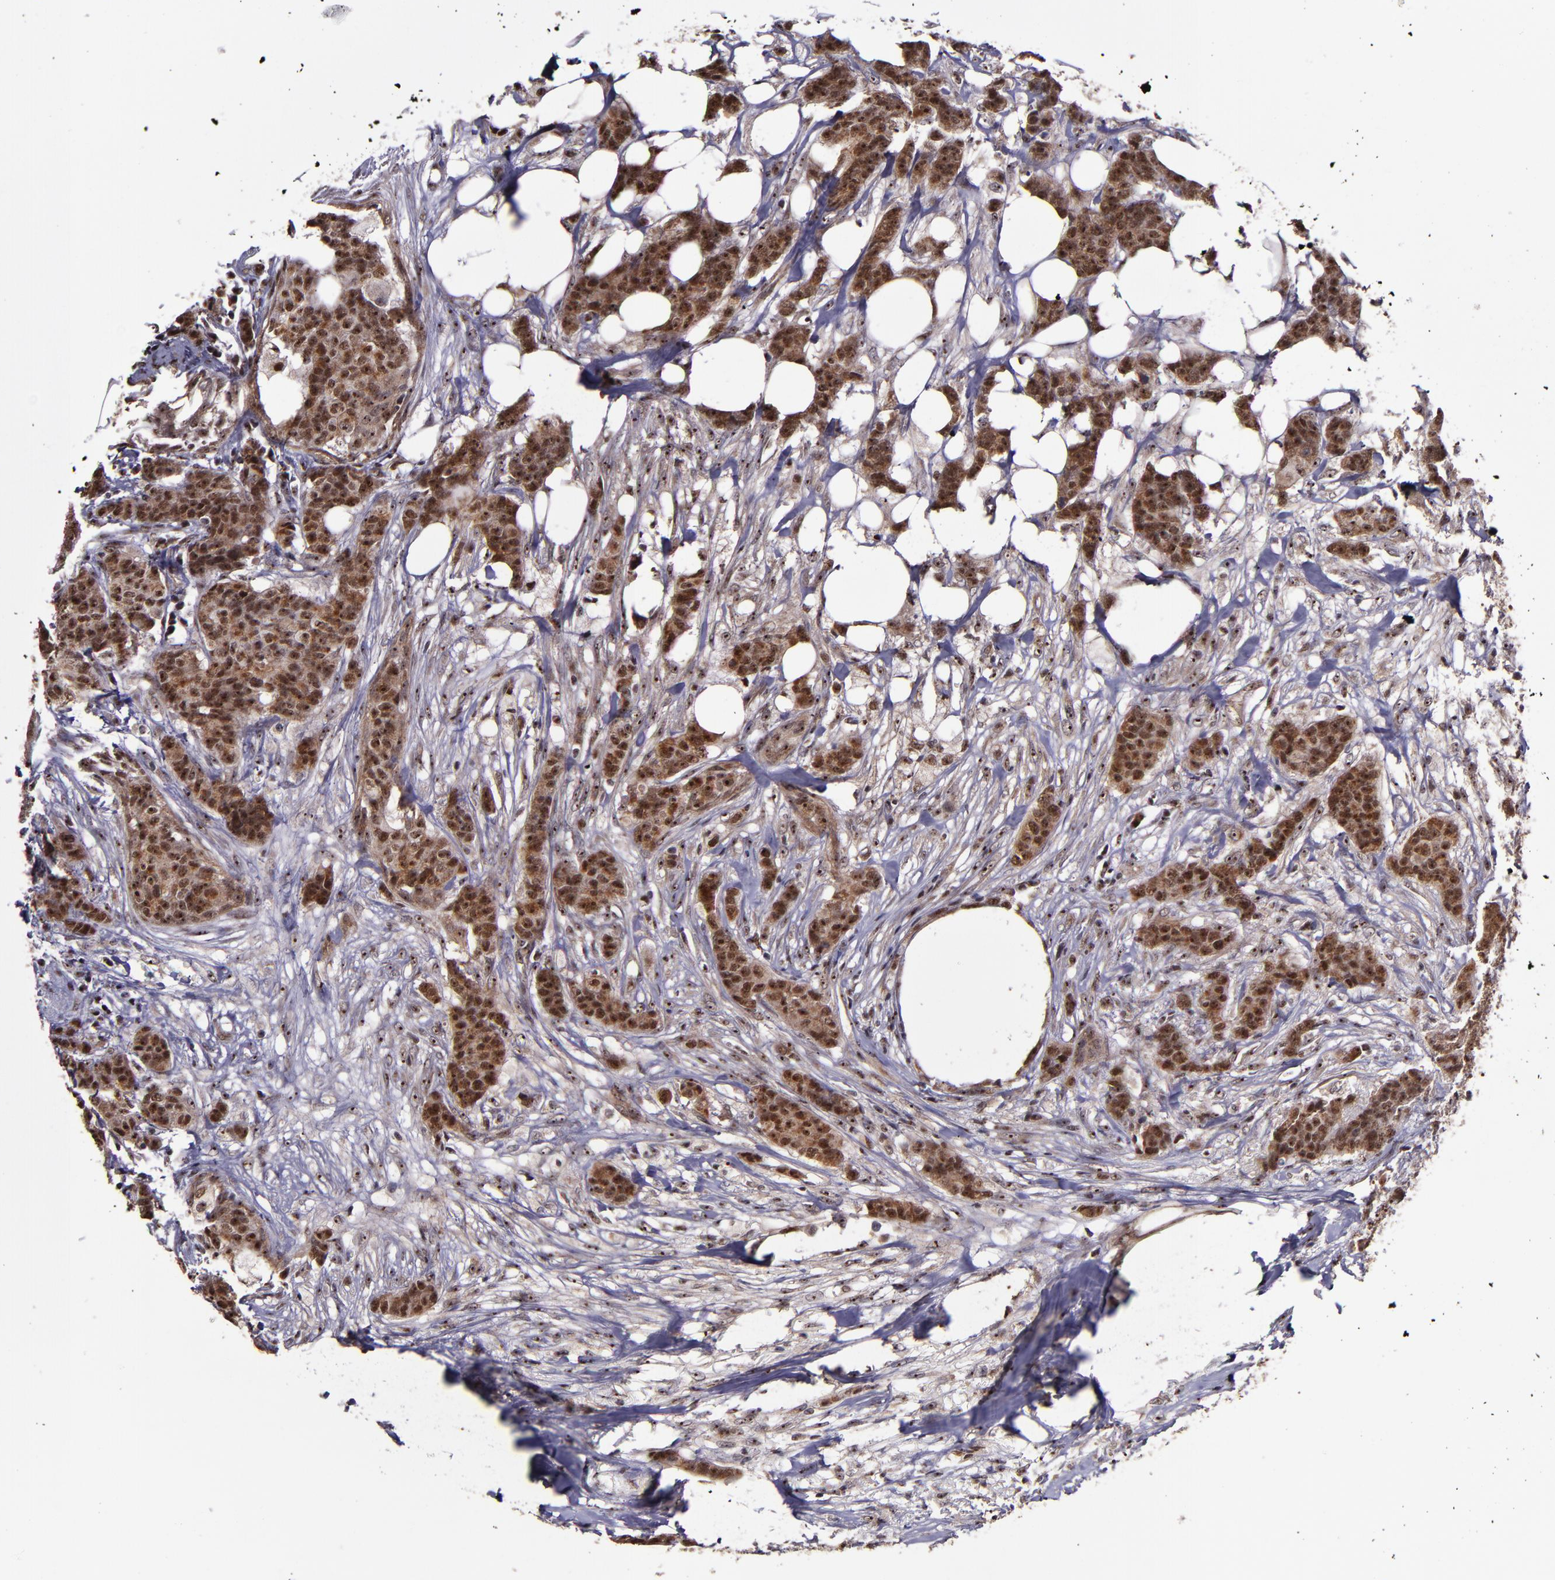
{"staining": {"intensity": "strong", "quantity": ">75%", "location": "cytoplasmic/membranous,nuclear"}, "tissue": "breast cancer", "cell_type": "Tumor cells", "image_type": "cancer", "snomed": [{"axis": "morphology", "description": "Duct carcinoma"}, {"axis": "topography", "description": "Breast"}], "caption": "IHC micrograph of neoplastic tissue: breast cancer (invasive ductal carcinoma) stained using immunohistochemistry displays high levels of strong protein expression localized specifically in the cytoplasmic/membranous and nuclear of tumor cells, appearing as a cytoplasmic/membranous and nuclear brown color.", "gene": "CECR2", "patient": {"sex": "female", "age": 40}}